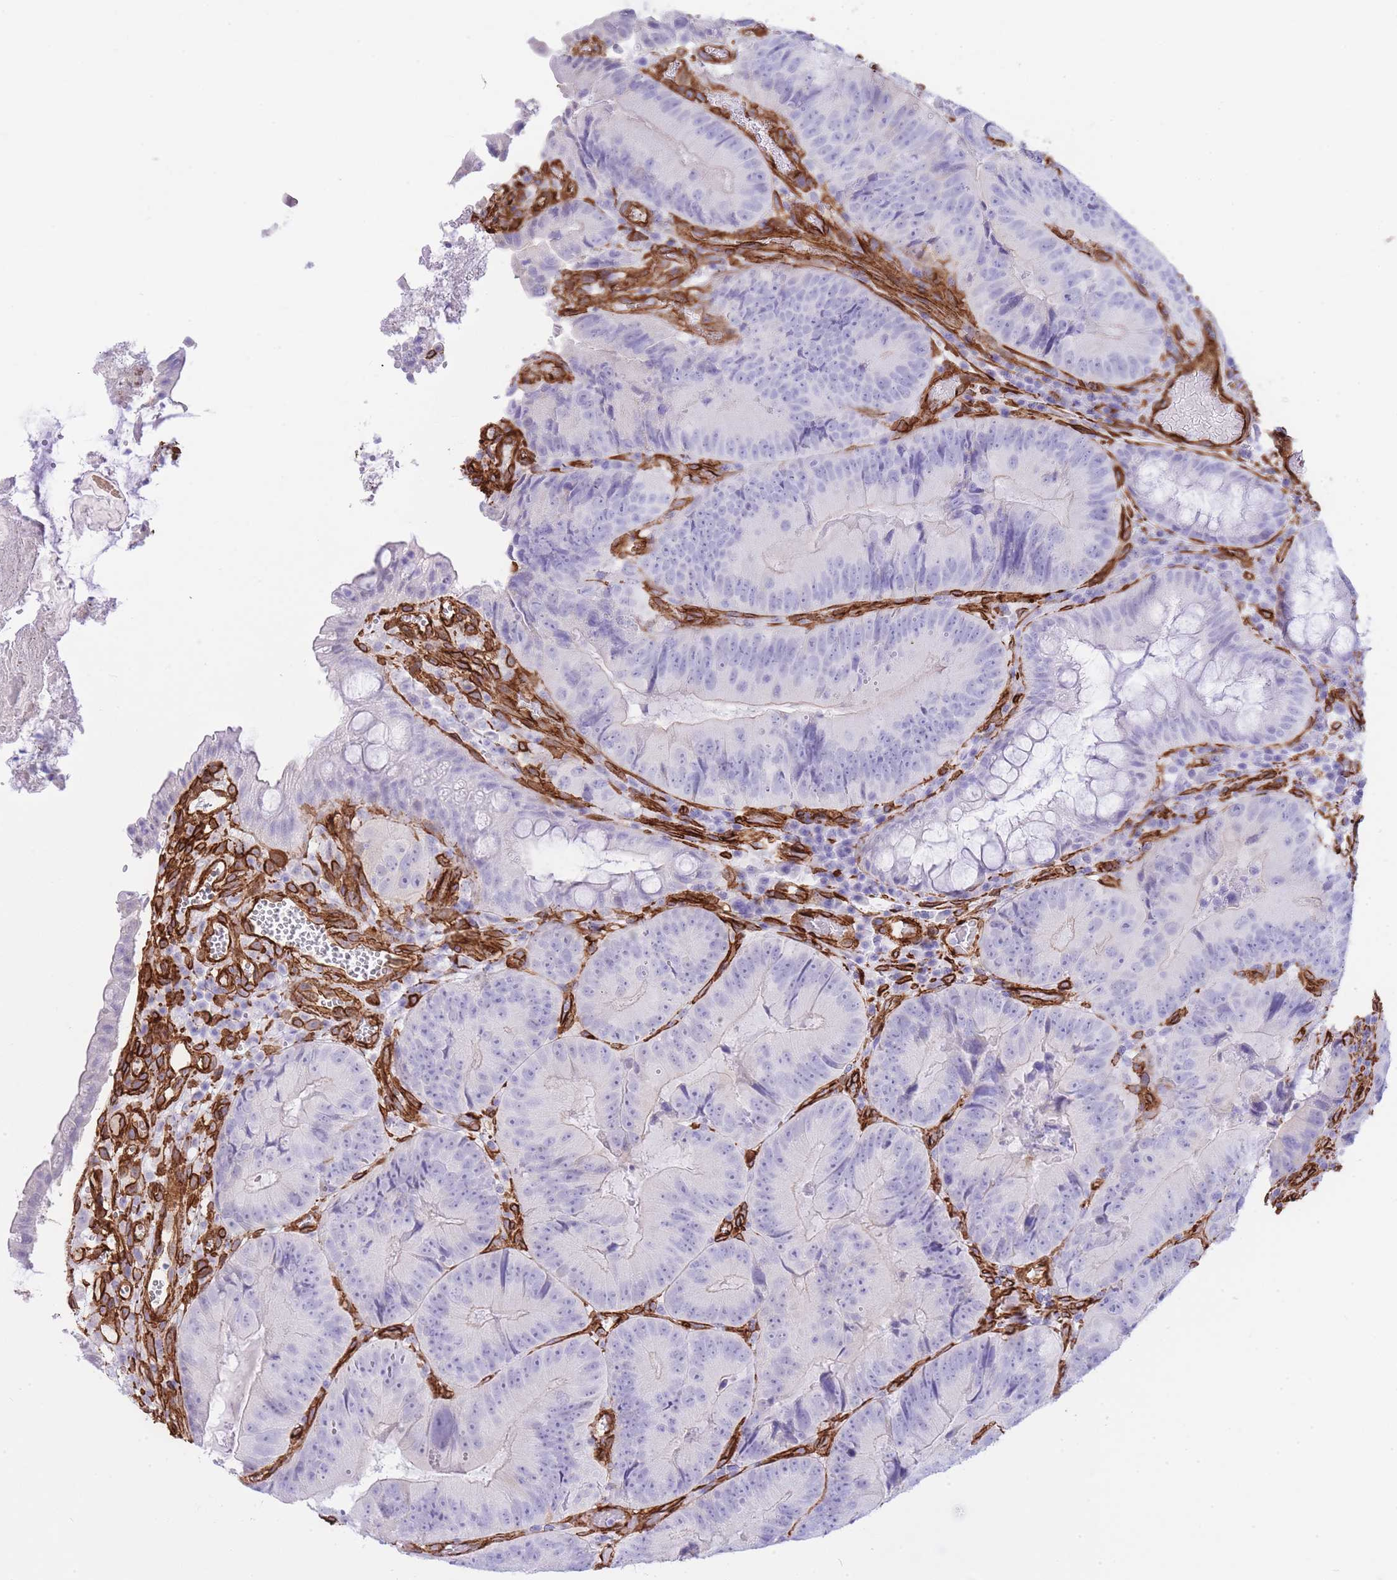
{"staining": {"intensity": "negative", "quantity": "none", "location": "none"}, "tissue": "colorectal cancer", "cell_type": "Tumor cells", "image_type": "cancer", "snomed": [{"axis": "morphology", "description": "Adenocarcinoma, NOS"}, {"axis": "topography", "description": "Colon"}], "caption": "DAB (3,3'-diaminobenzidine) immunohistochemical staining of human colorectal adenocarcinoma exhibits no significant expression in tumor cells. The staining is performed using DAB (3,3'-diaminobenzidine) brown chromogen with nuclei counter-stained in using hematoxylin.", "gene": "CAVIN1", "patient": {"sex": "female", "age": 86}}